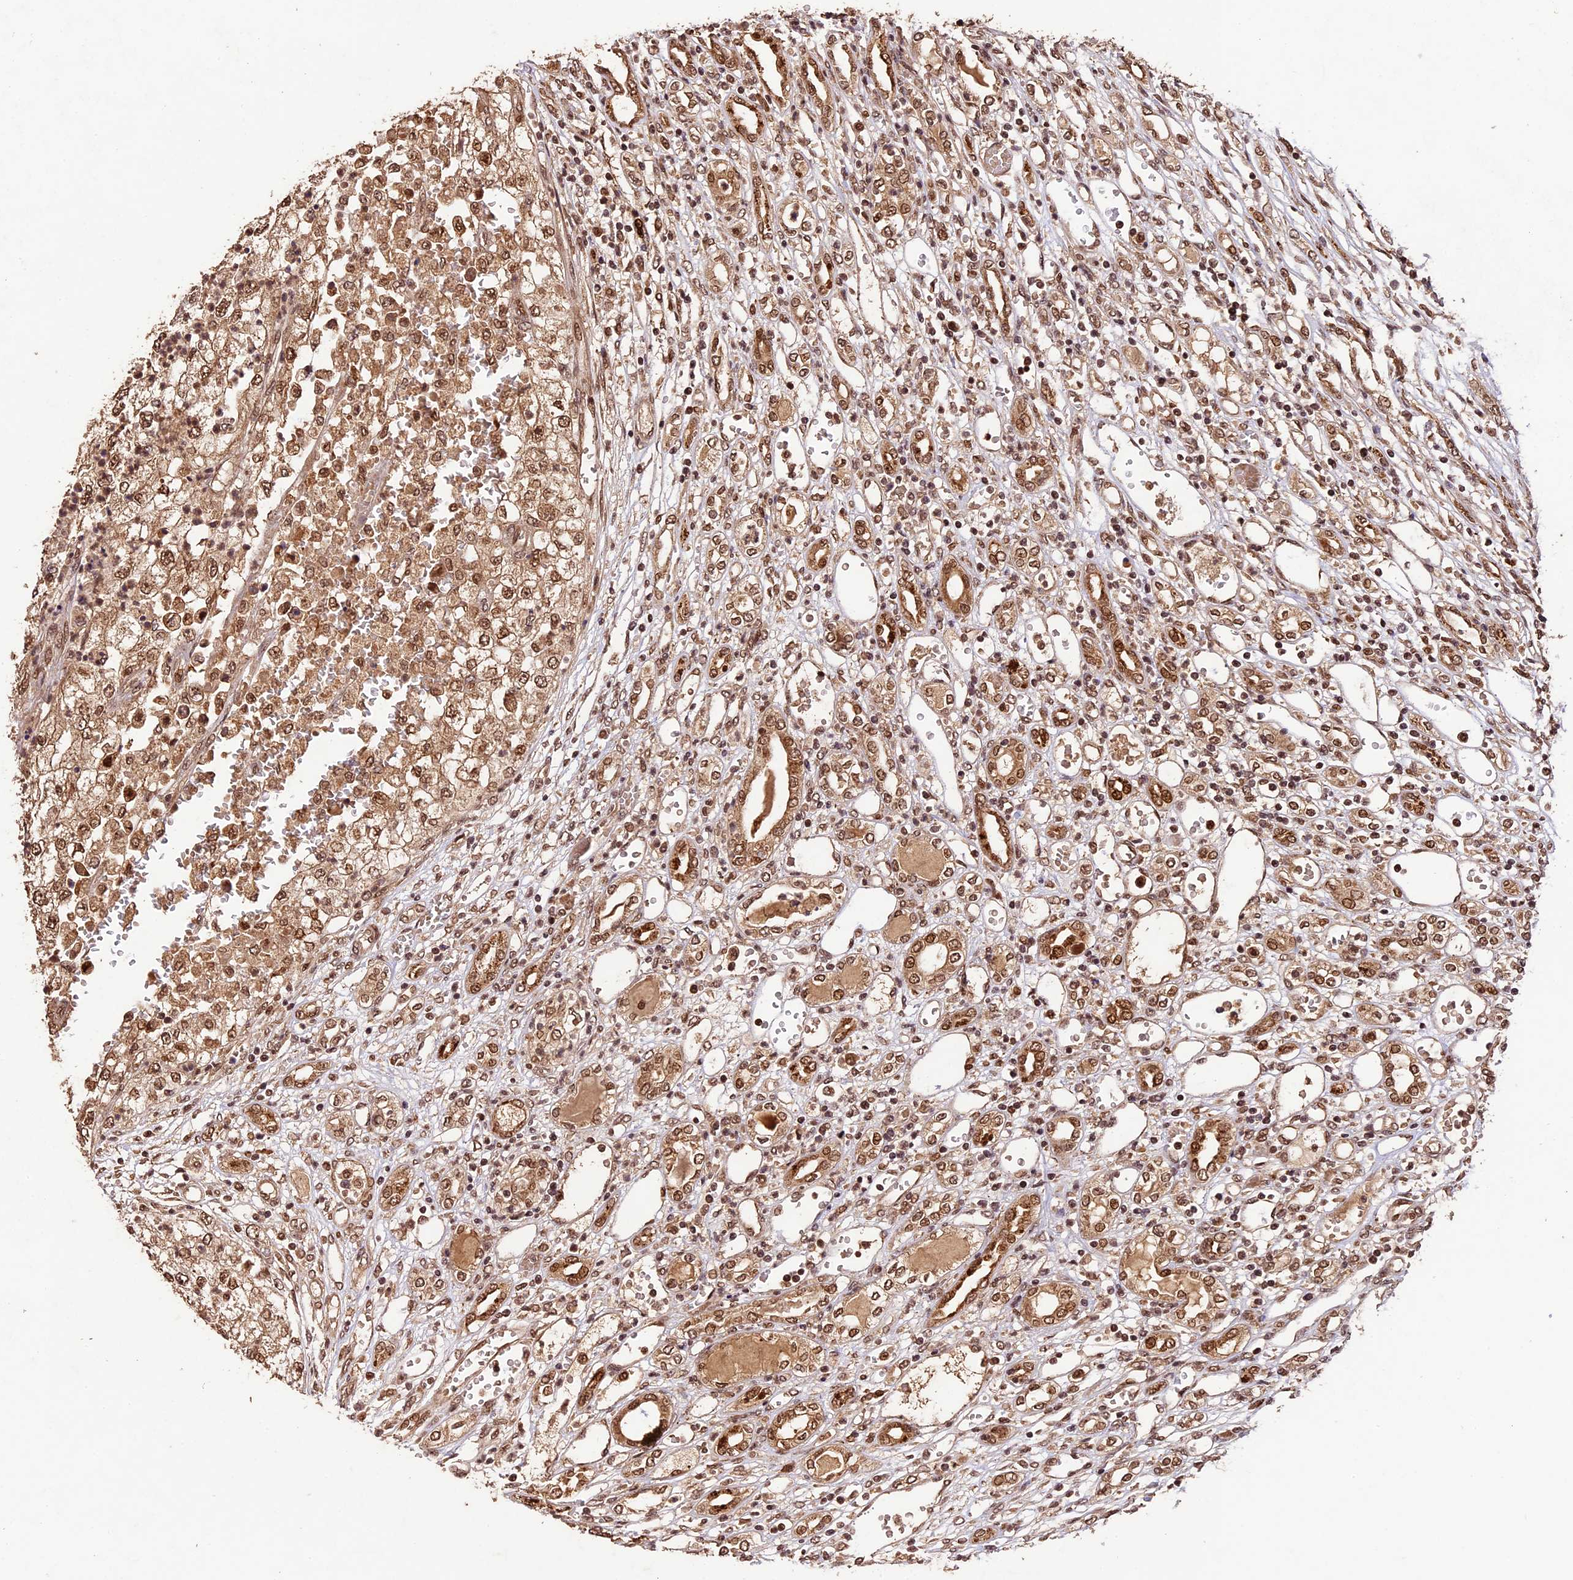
{"staining": {"intensity": "moderate", "quantity": ">75%", "location": "cytoplasmic/membranous,nuclear"}, "tissue": "renal cancer", "cell_type": "Tumor cells", "image_type": "cancer", "snomed": [{"axis": "morphology", "description": "Adenocarcinoma, NOS"}, {"axis": "topography", "description": "Kidney"}], "caption": "Moderate cytoplasmic/membranous and nuclear expression for a protein is present in approximately >75% of tumor cells of renal cancer using IHC.", "gene": "CDKN2AIP", "patient": {"sex": "female", "age": 54}}